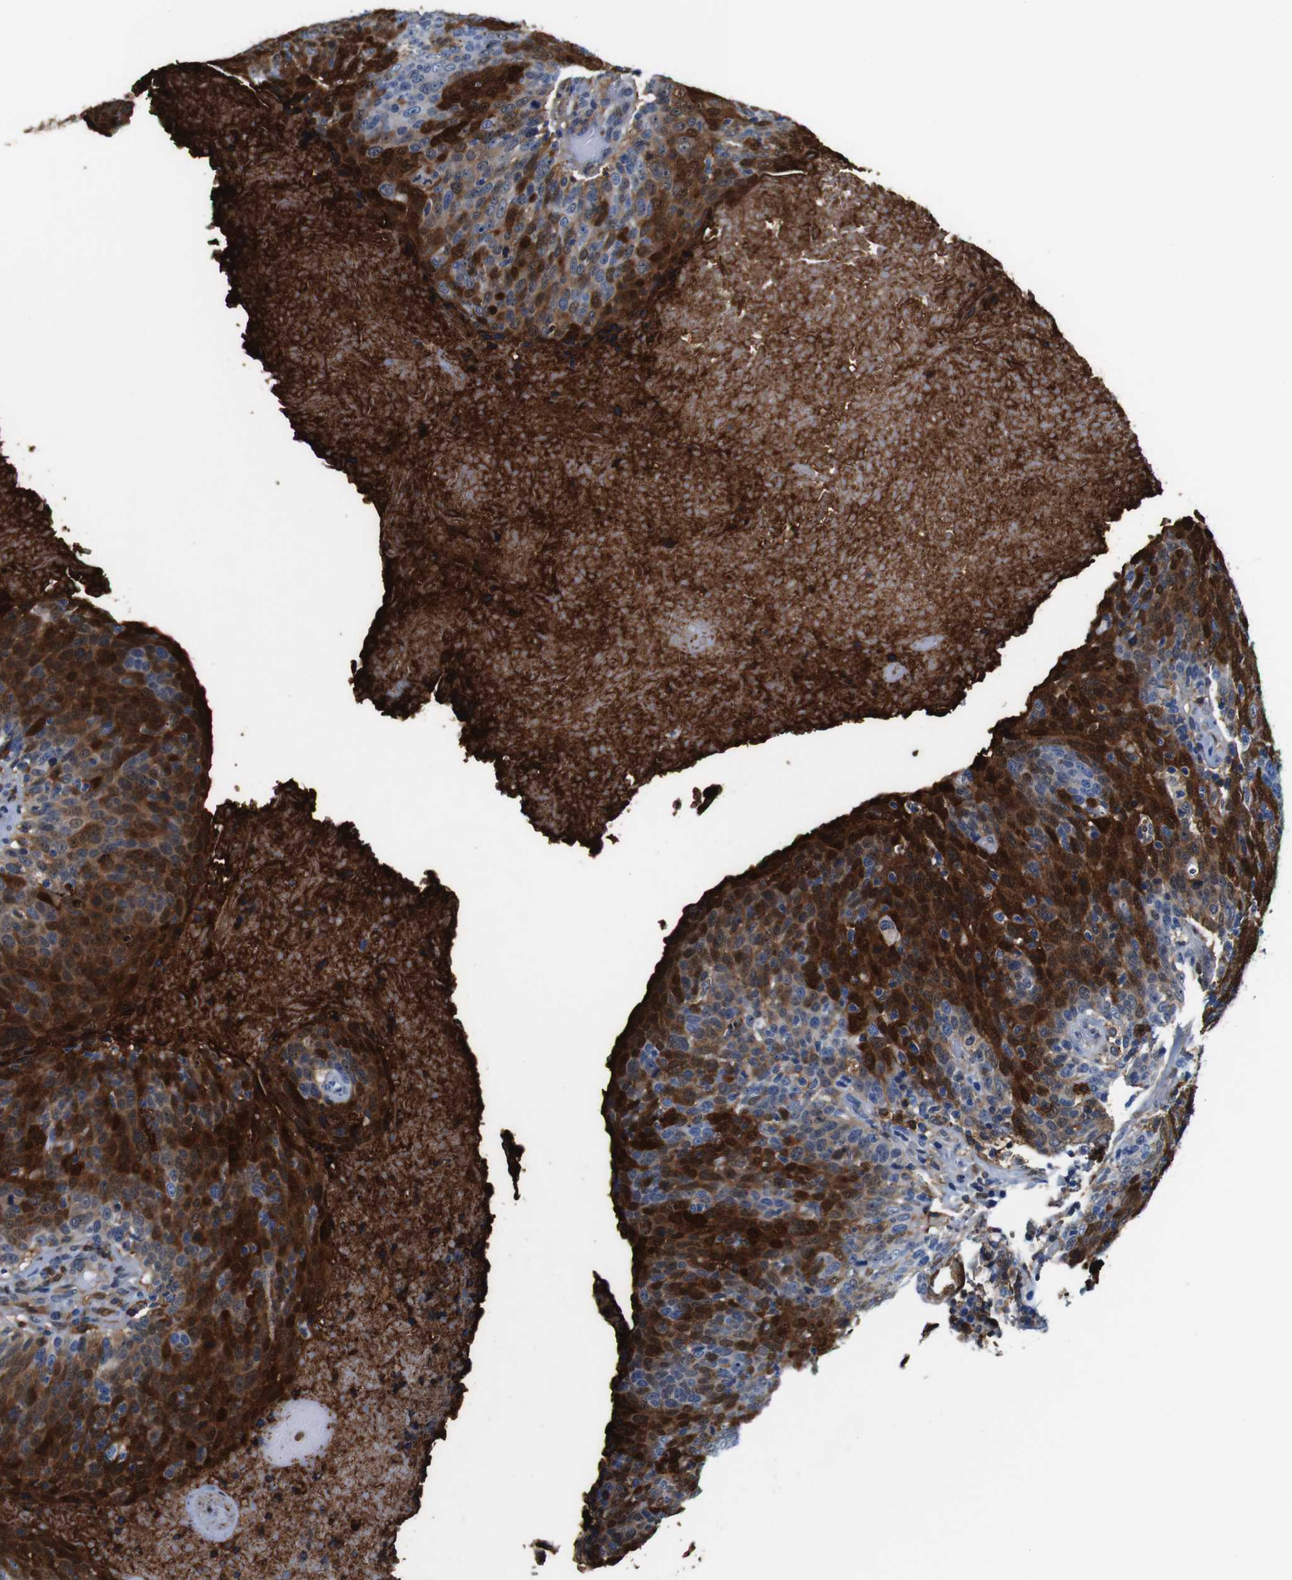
{"staining": {"intensity": "weak", "quantity": "25%-75%", "location": "cytoplasmic/membranous"}, "tissue": "head and neck cancer", "cell_type": "Tumor cells", "image_type": "cancer", "snomed": [{"axis": "morphology", "description": "Squamous cell carcinoma, NOS"}, {"axis": "morphology", "description": "Squamous cell carcinoma, metastatic, NOS"}, {"axis": "topography", "description": "Lymph node"}, {"axis": "topography", "description": "Head-Neck"}], "caption": "Weak cytoplasmic/membranous staining for a protein is identified in about 25%-75% of tumor cells of head and neck metastatic squamous cell carcinoma using IHC.", "gene": "ANXA1", "patient": {"sex": "male", "age": 62}}